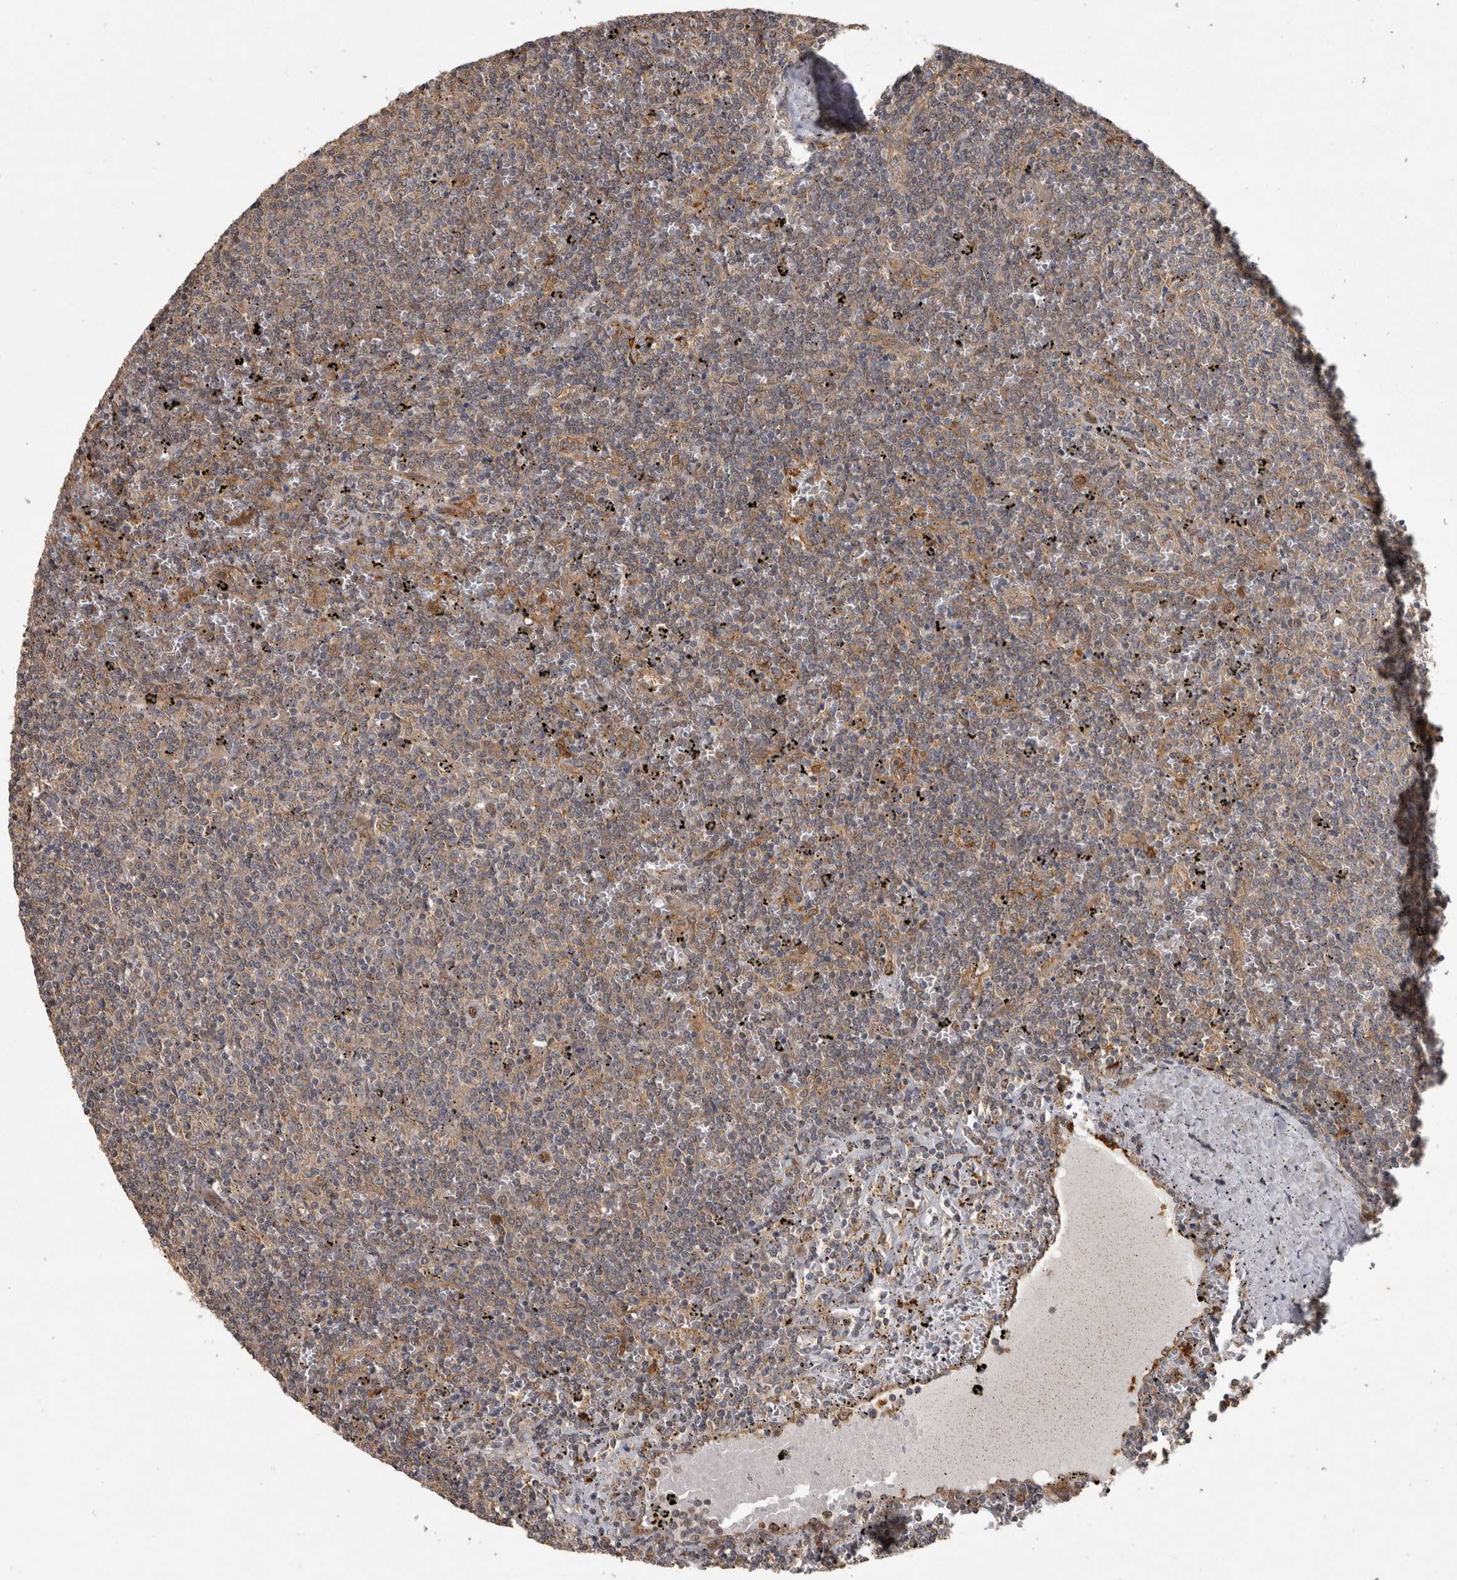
{"staining": {"intensity": "weak", "quantity": "<25%", "location": "cytoplasmic/membranous"}, "tissue": "lymphoma", "cell_type": "Tumor cells", "image_type": "cancer", "snomed": [{"axis": "morphology", "description": "Malignant lymphoma, non-Hodgkin's type, Low grade"}, {"axis": "topography", "description": "Spleen"}], "caption": "This is an immunohistochemistry histopathology image of lymphoma. There is no positivity in tumor cells.", "gene": "ATXN2", "patient": {"sex": "female", "age": 50}}